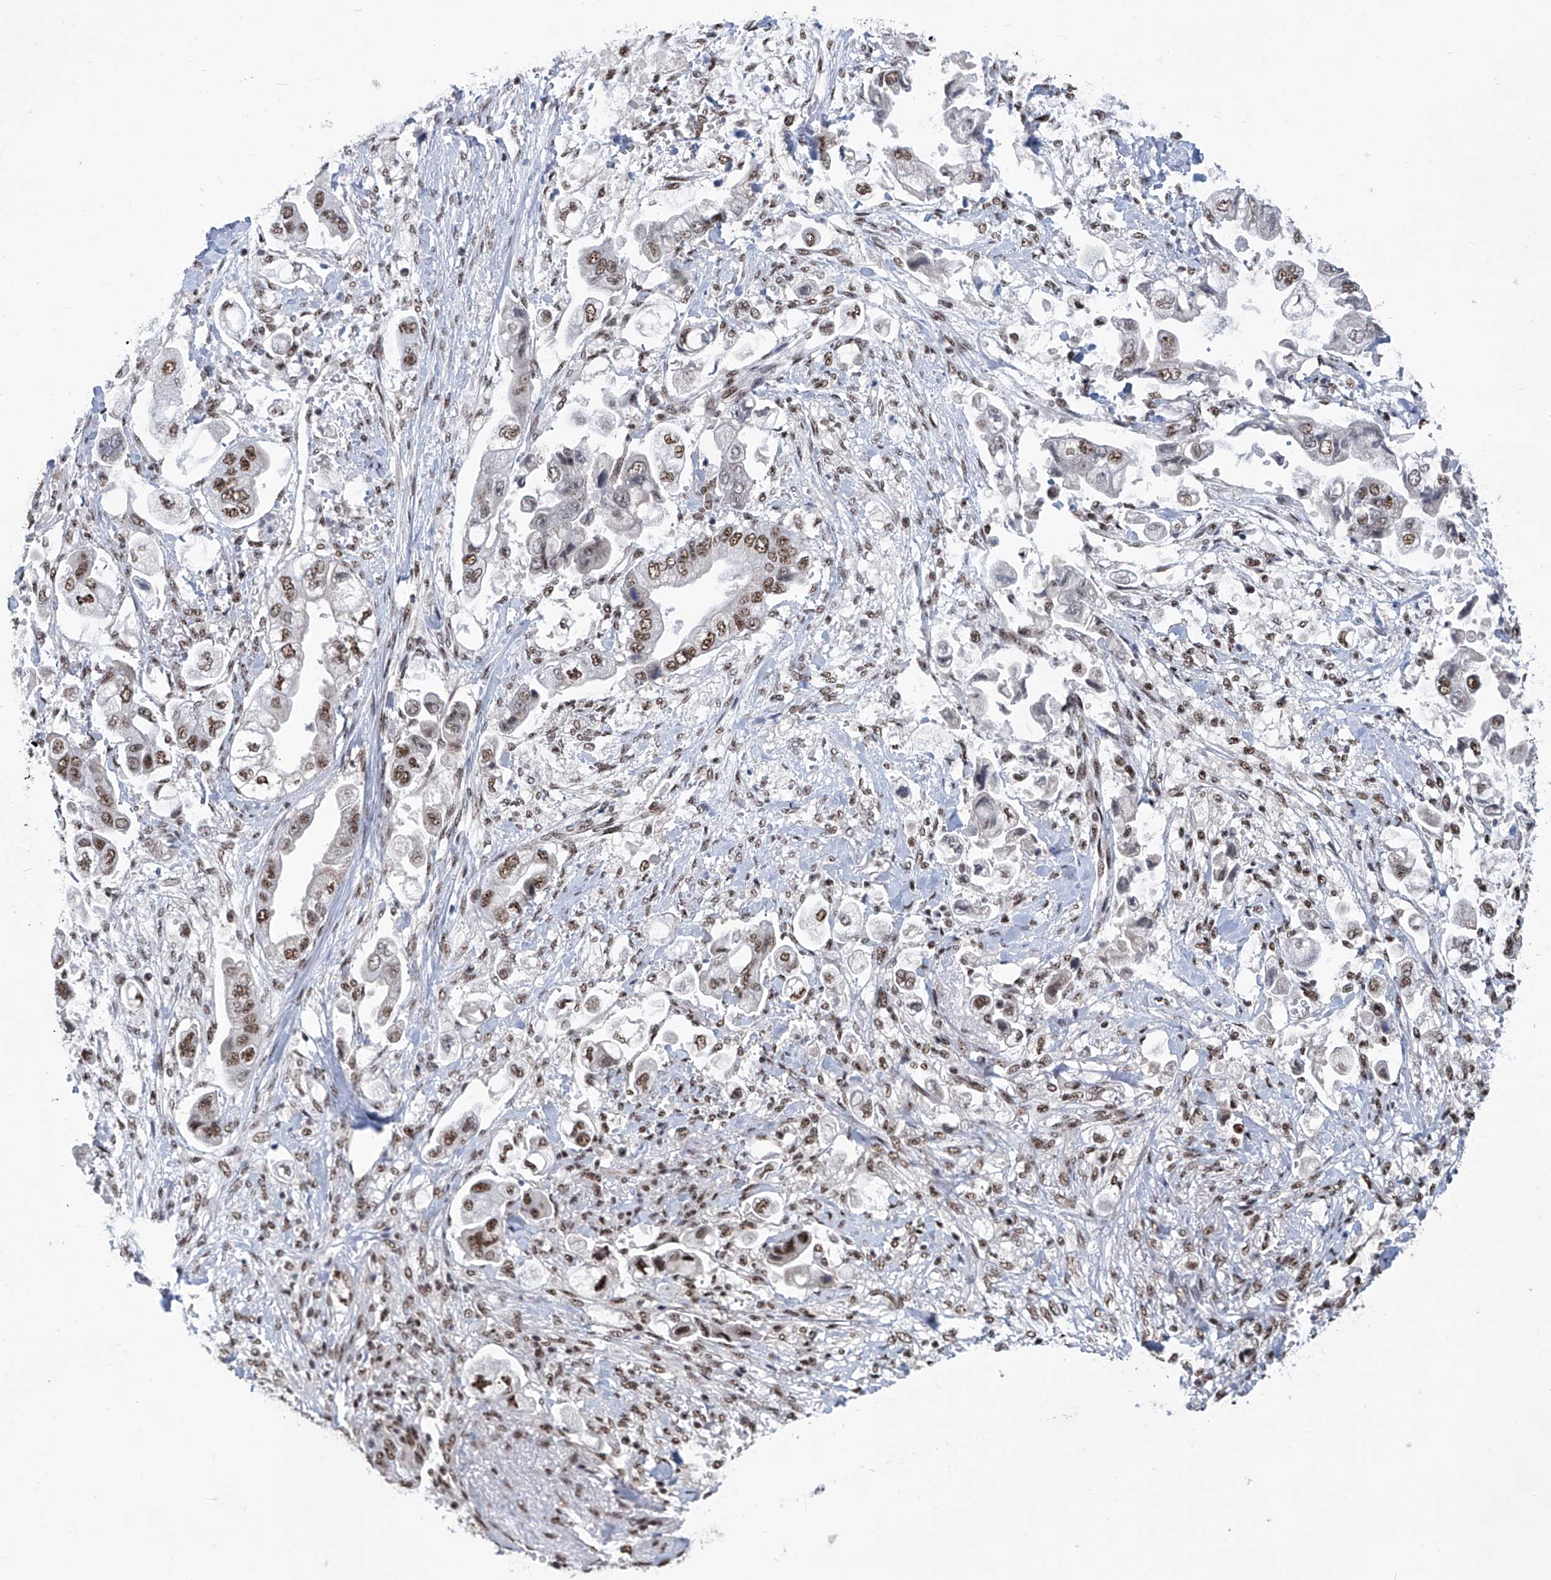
{"staining": {"intensity": "moderate", "quantity": ">75%", "location": "nuclear"}, "tissue": "stomach cancer", "cell_type": "Tumor cells", "image_type": "cancer", "snomed": [{"axis": "morphology", "description": "Adenocarcinoma, NOS"}, {"axis": "topography", "description": "Stomach"}], "caption": "Protein expression analysis of human stomach cancer (adenocarcinoma) reveals moderate nuclear positivity in about >75% of tumor cells.", "gene": "FBXL4", "patient": {"sex": "male", "age": 62}}